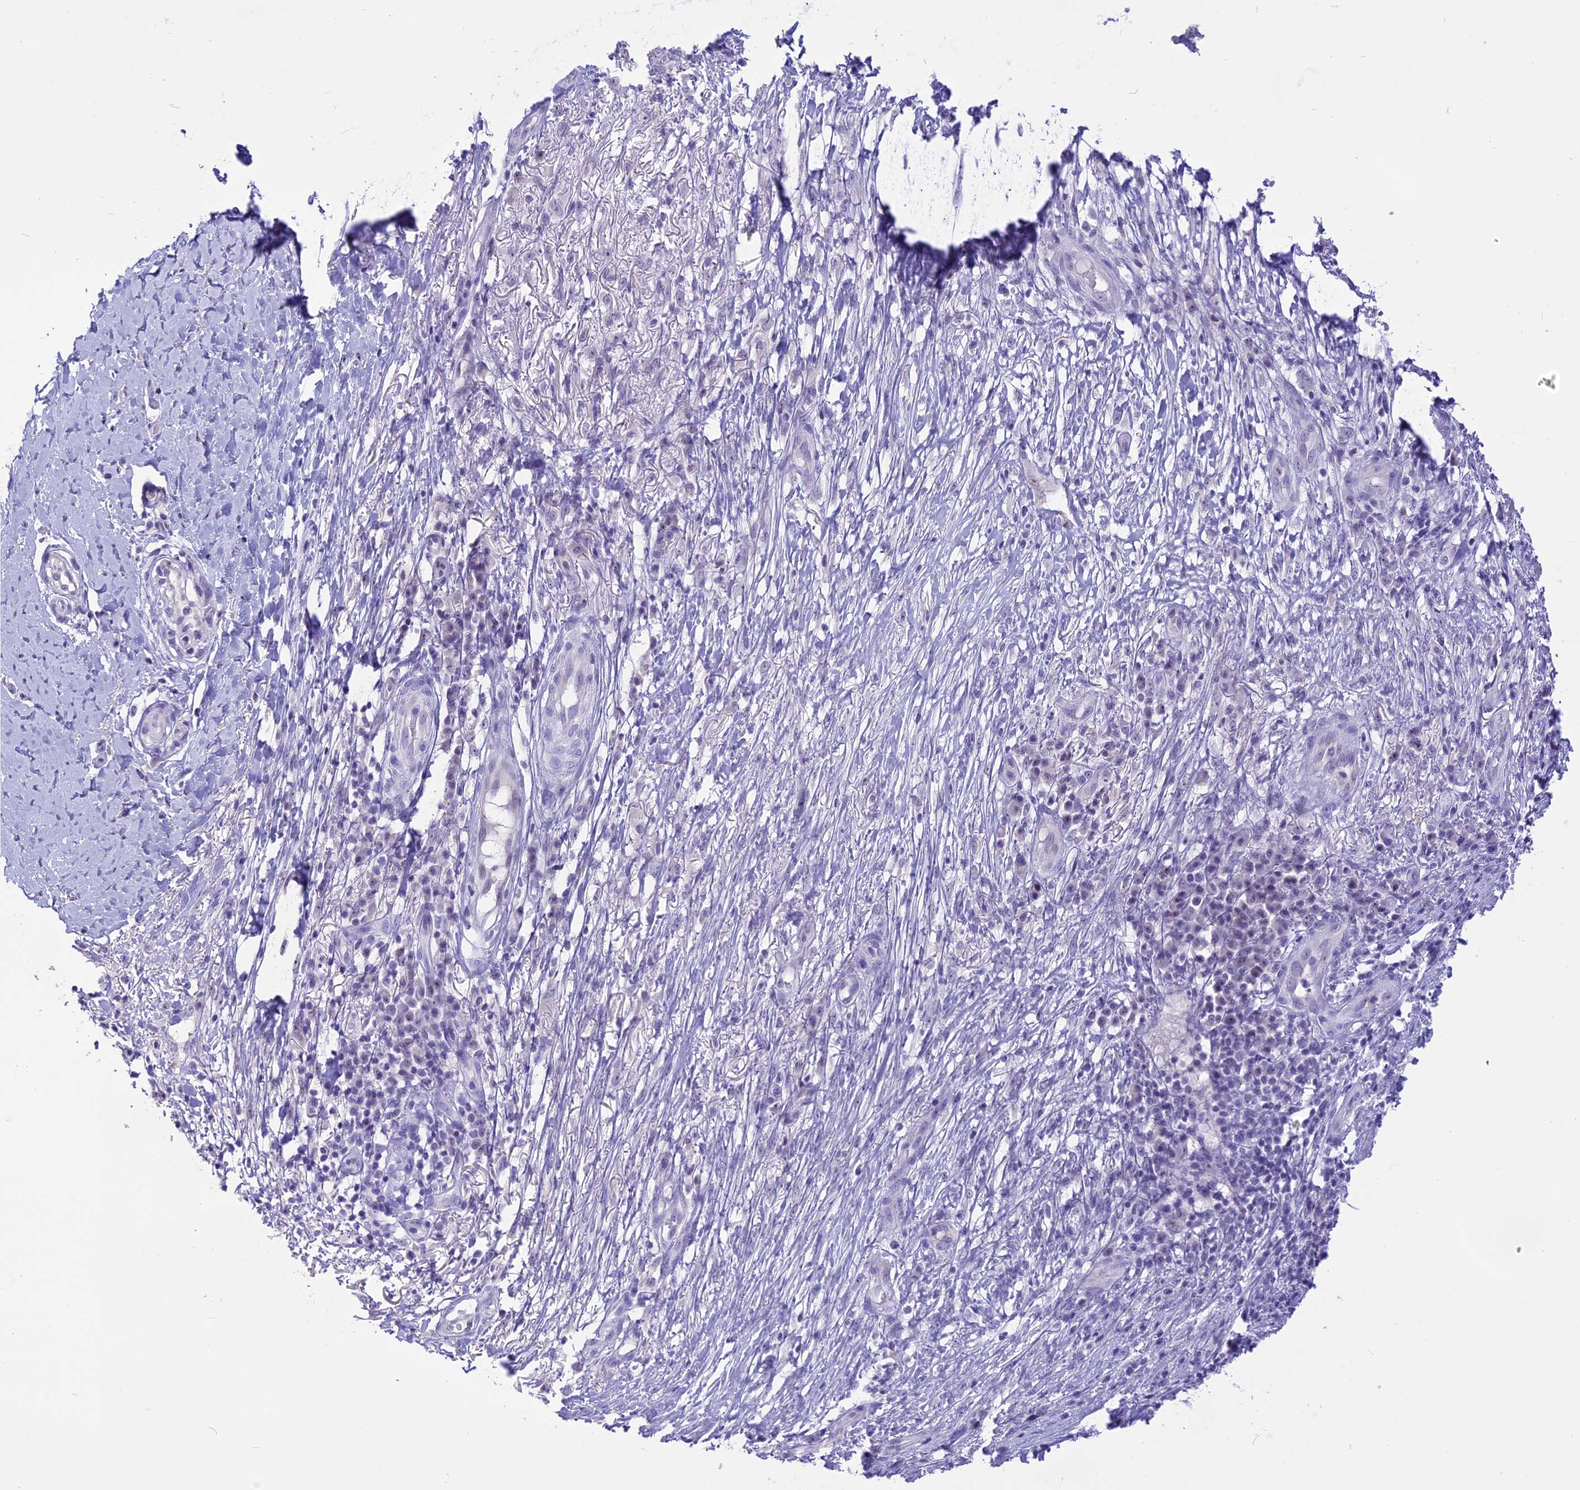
{"staining": {"intensity": "moderate", "quantity": "<25%", "location": "nuclear"}, "tissue": "skin cancer", "cell_type": "Tumor cells", "image_type": "cancer", "snomed": [{"axis": "morphology", "description": "Squamous cell carcinoma, NOS"}, {"axis": "topography", "description": "Skin"}], "caption": "Protein staining of skin cancer tissue displays moderate nuclear staining in approximately <25% of tumor cells.", "gene": "CMSS1", "patient": {"sex": "male", "age": 70}}